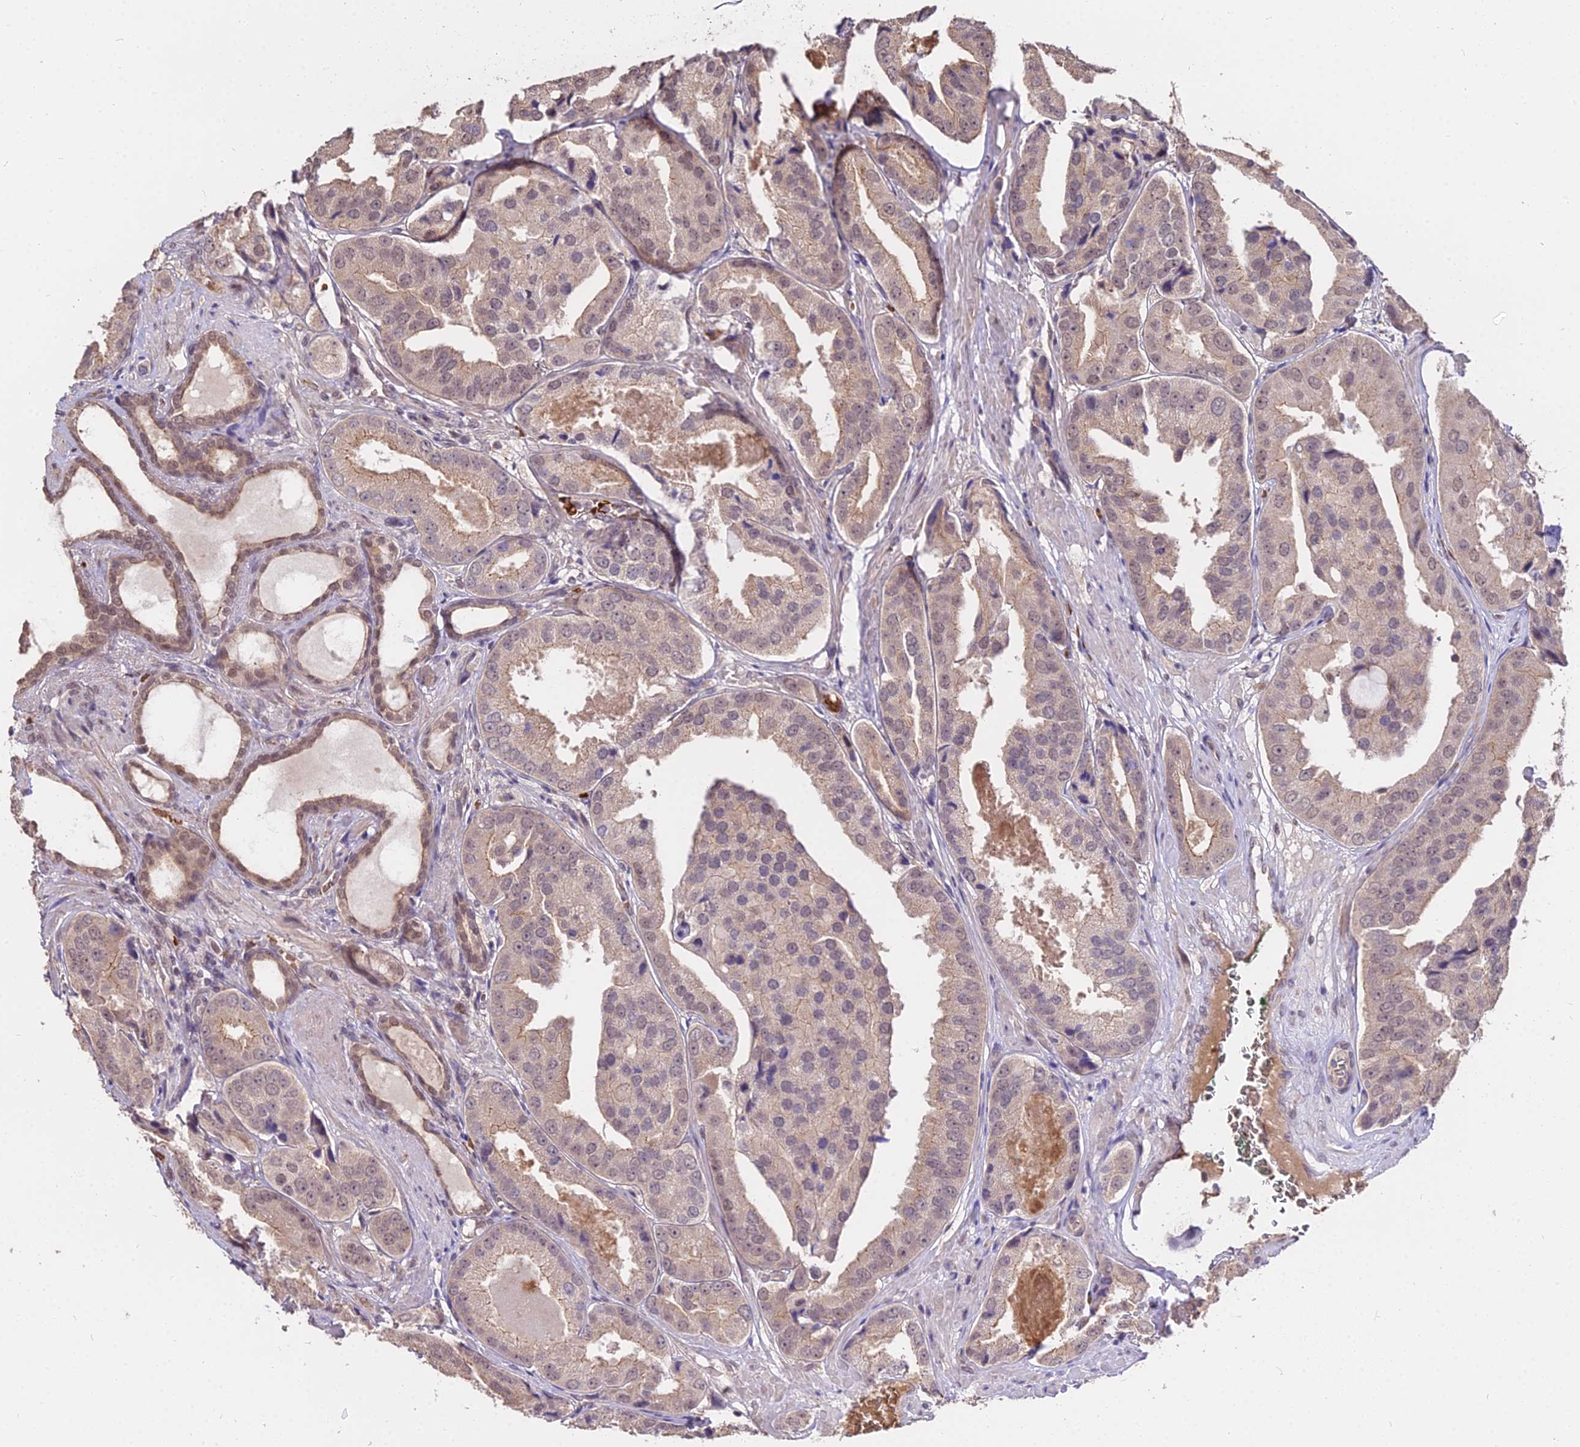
{"staining": {"intensity": "weak", "quantity": "<25%", "location": "cytoplasmic/membranous"}, "tissue": "prostate cancer", "cell_type": "Tumor cells", "image_type": "cancer", "snomed": [{"axis": "morphology", "description": "Adenocarcinoma, High grade"}, {"axis": "topography", "description": "Prostate"}], "caption": "Protein analysis of prostate cancer (adenocarcinoma (high-grade)) exhibits no significant positivity in tumor cells.", "gene": "ZDBF2", "patient": {"sex": "male", "age": 63}}